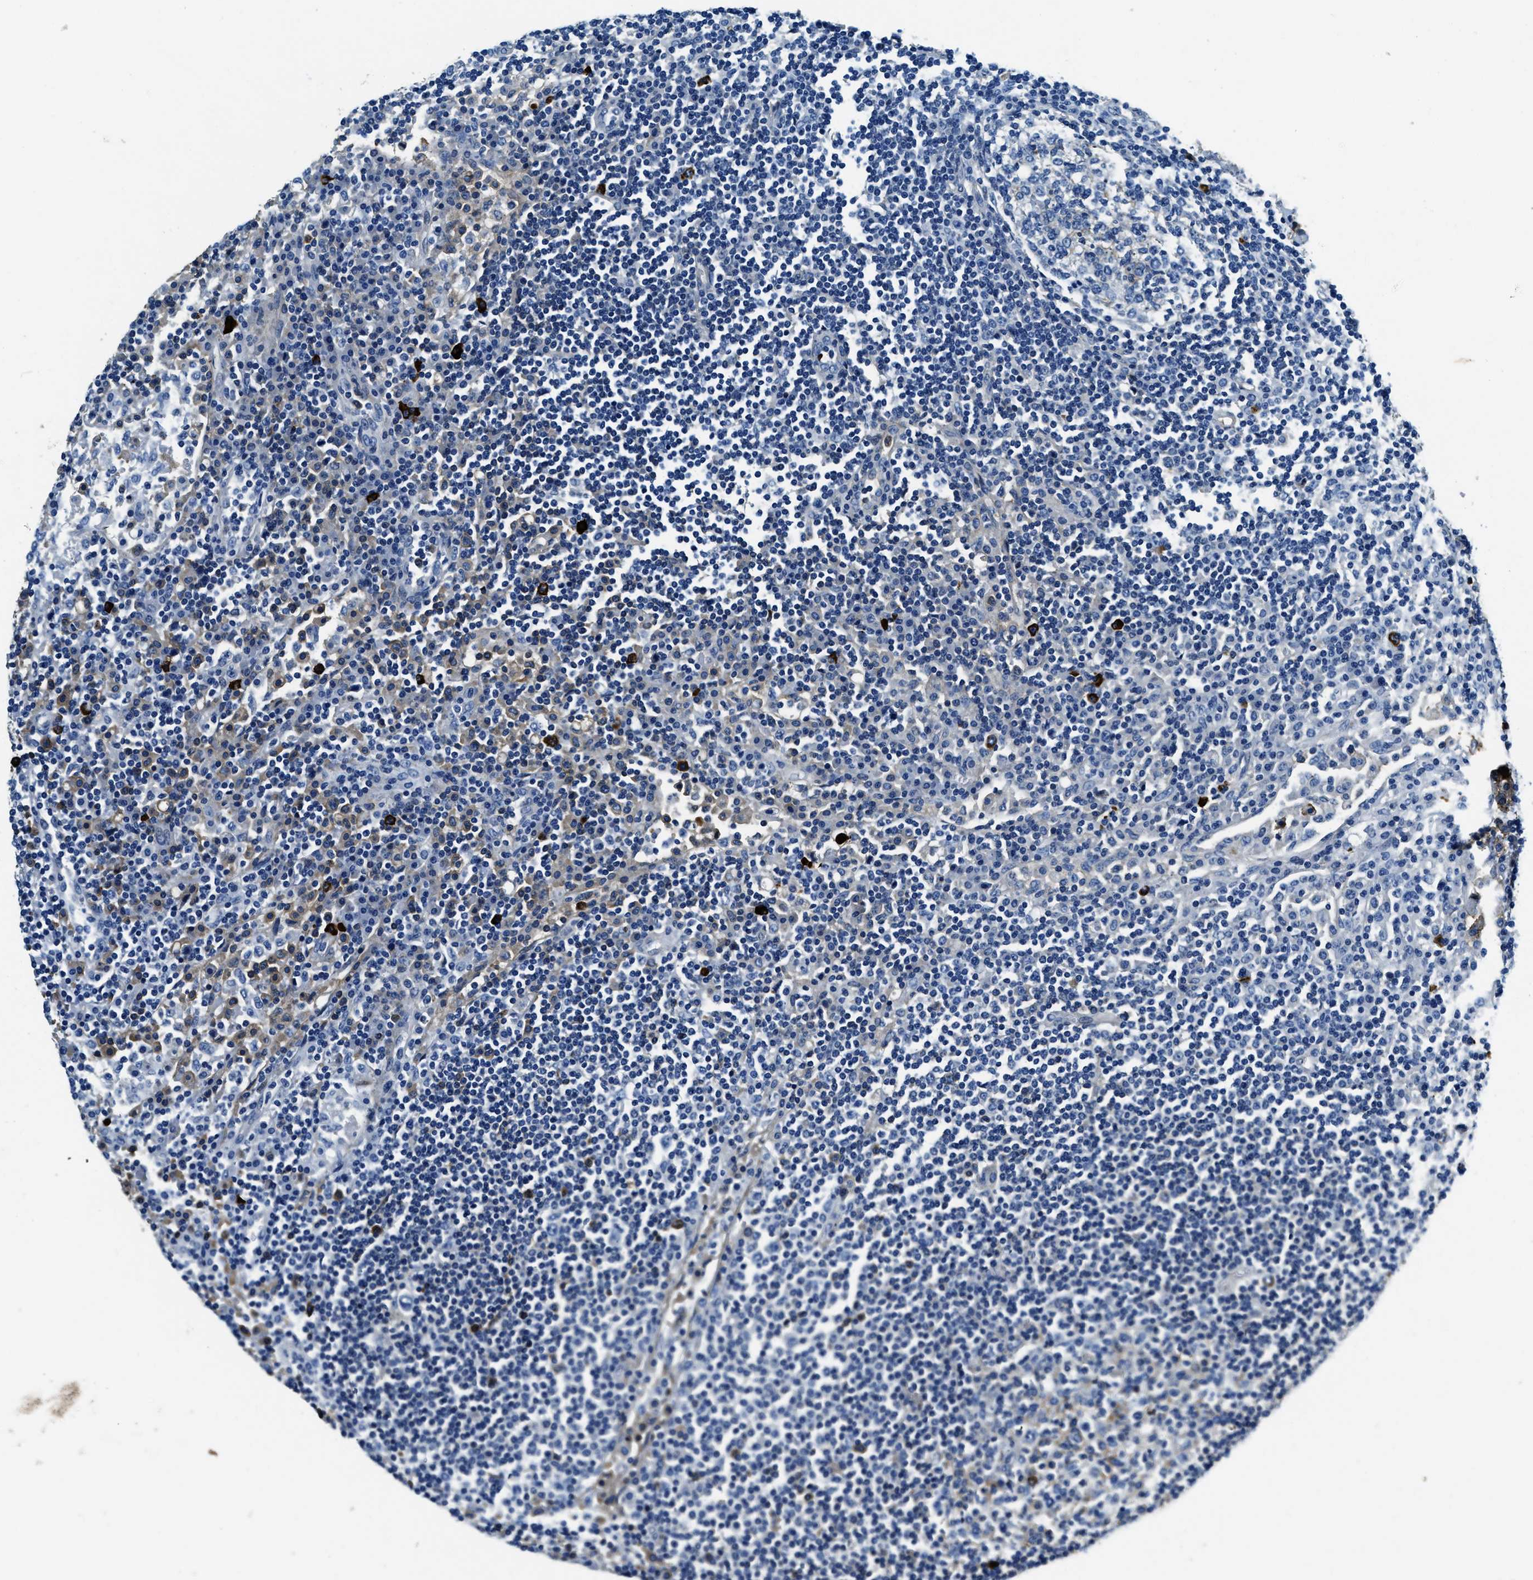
{"staining": {"intensity": "negative", "quantity": "none", "location": "none"}, "tissue": "lymph node", "cell_type": "Germinal center cells", "image_type": "normal", "snomed": [{"axis": "morphology", "description": "Normal tissue, NOS"}, {"axis": "topography", "description": "Lymph node"}], "caption": "Immunohistochemistry (IHC) histopathology image of benign lymph node: human lymph node stained with DAB (3,3'-diaminobenzidine) demonstrates no significant protein expression in germinal center cells.", "gene": "TMEM186", "patient": {"sex": "female", "age": 53}}